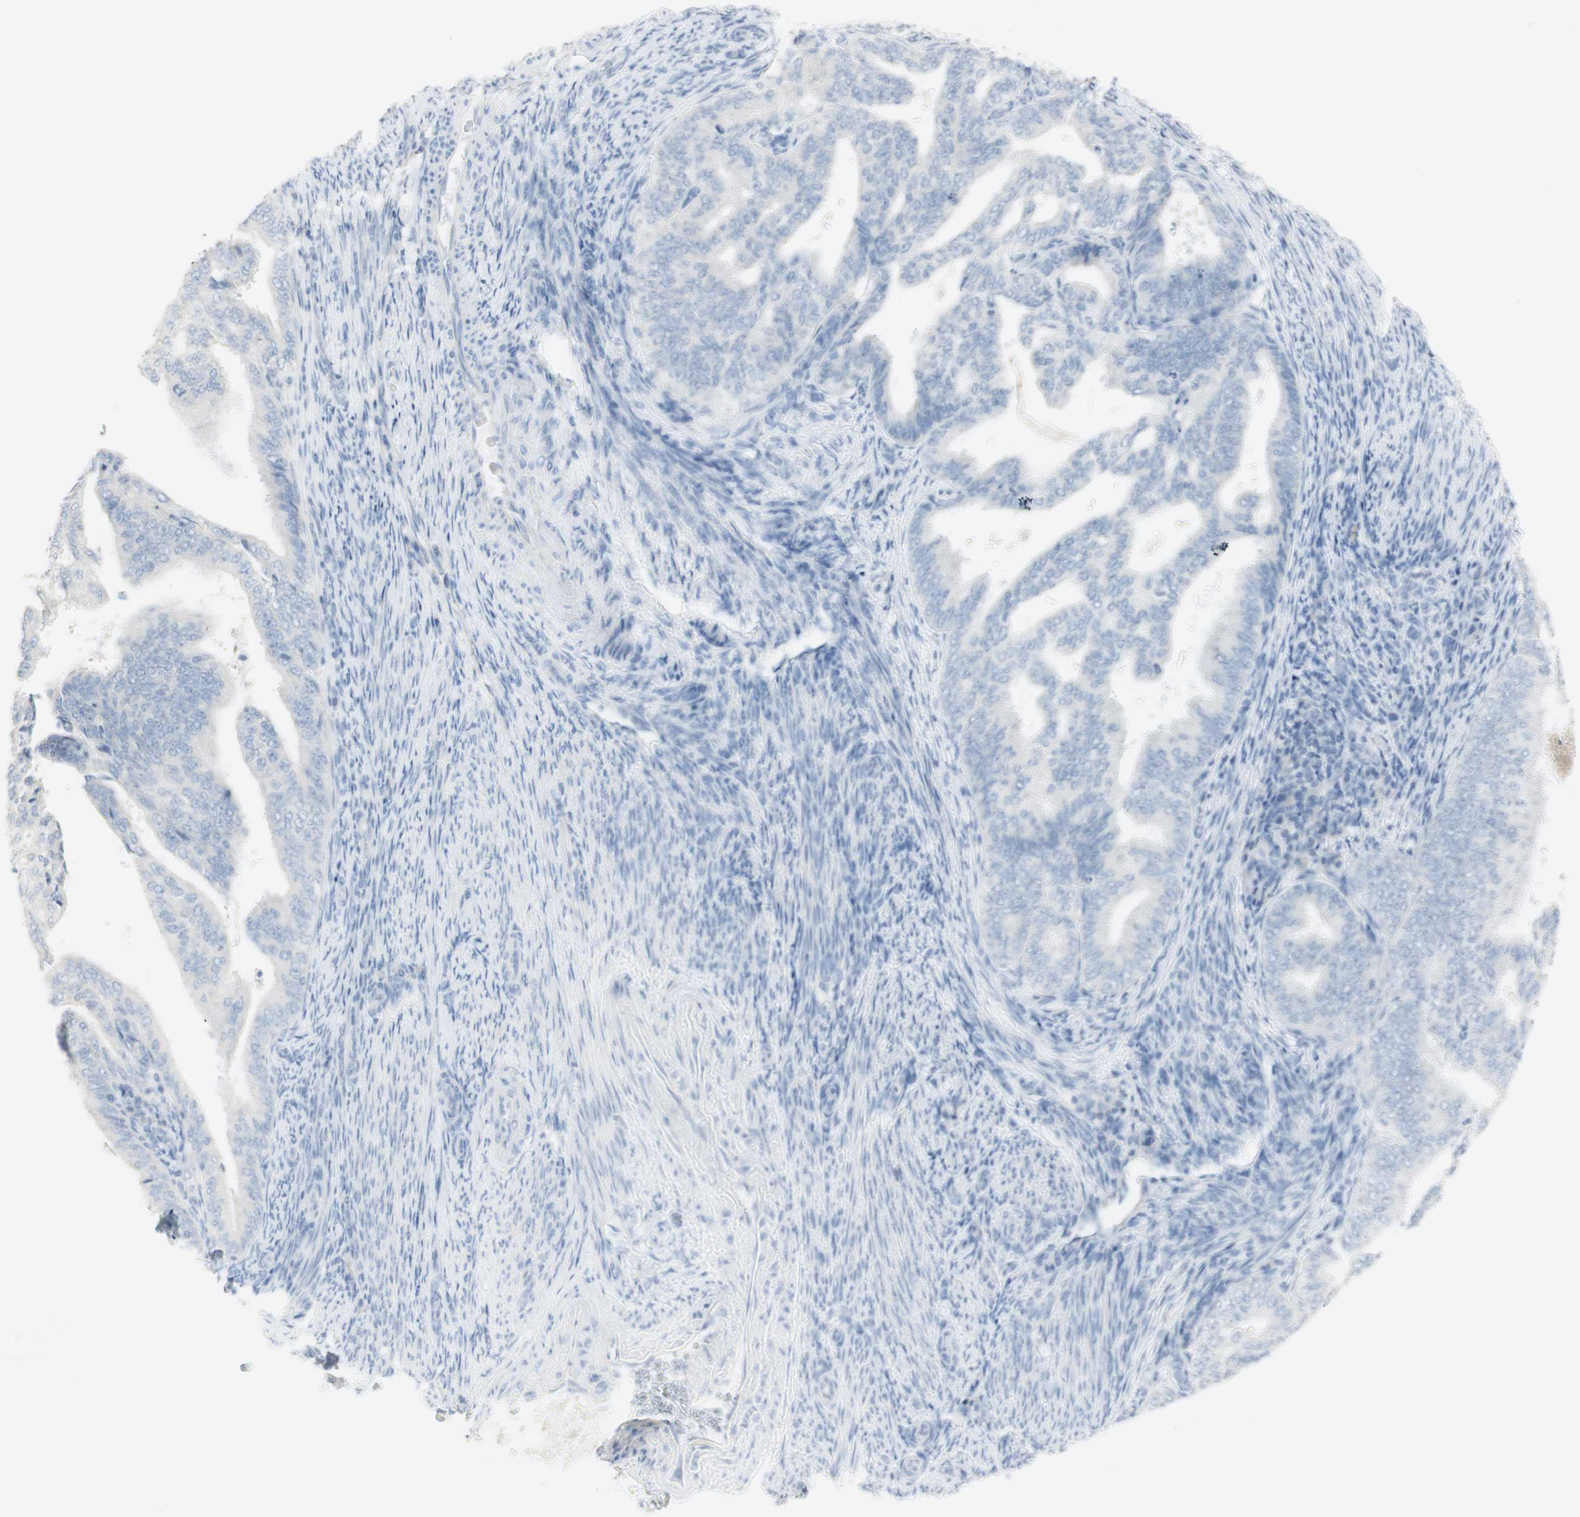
{"staining": {"intensity": "negative", "quantity": "none", "location": "none"}, "tissue": "endometrial cancer", "cell_type": "Tumor cells", "image_type": "cancer", "snomed": [{"axis": "morphology", "description": "Adenocarcinoma, NOS"}, {"axis": "topography", "description": "Endometrium"}], "caption": "High magnification brightfield microscopy of endometrial adenocarcinoma stained with DAB (3,3'-diaminobenzidine) (brown) and counterstained with hematoxylin (blue): tumor cells show no significant positivity. Nuclei are stained in blue.", "gene": "ART3", "patient": {"sex": "female", "age": 58}}